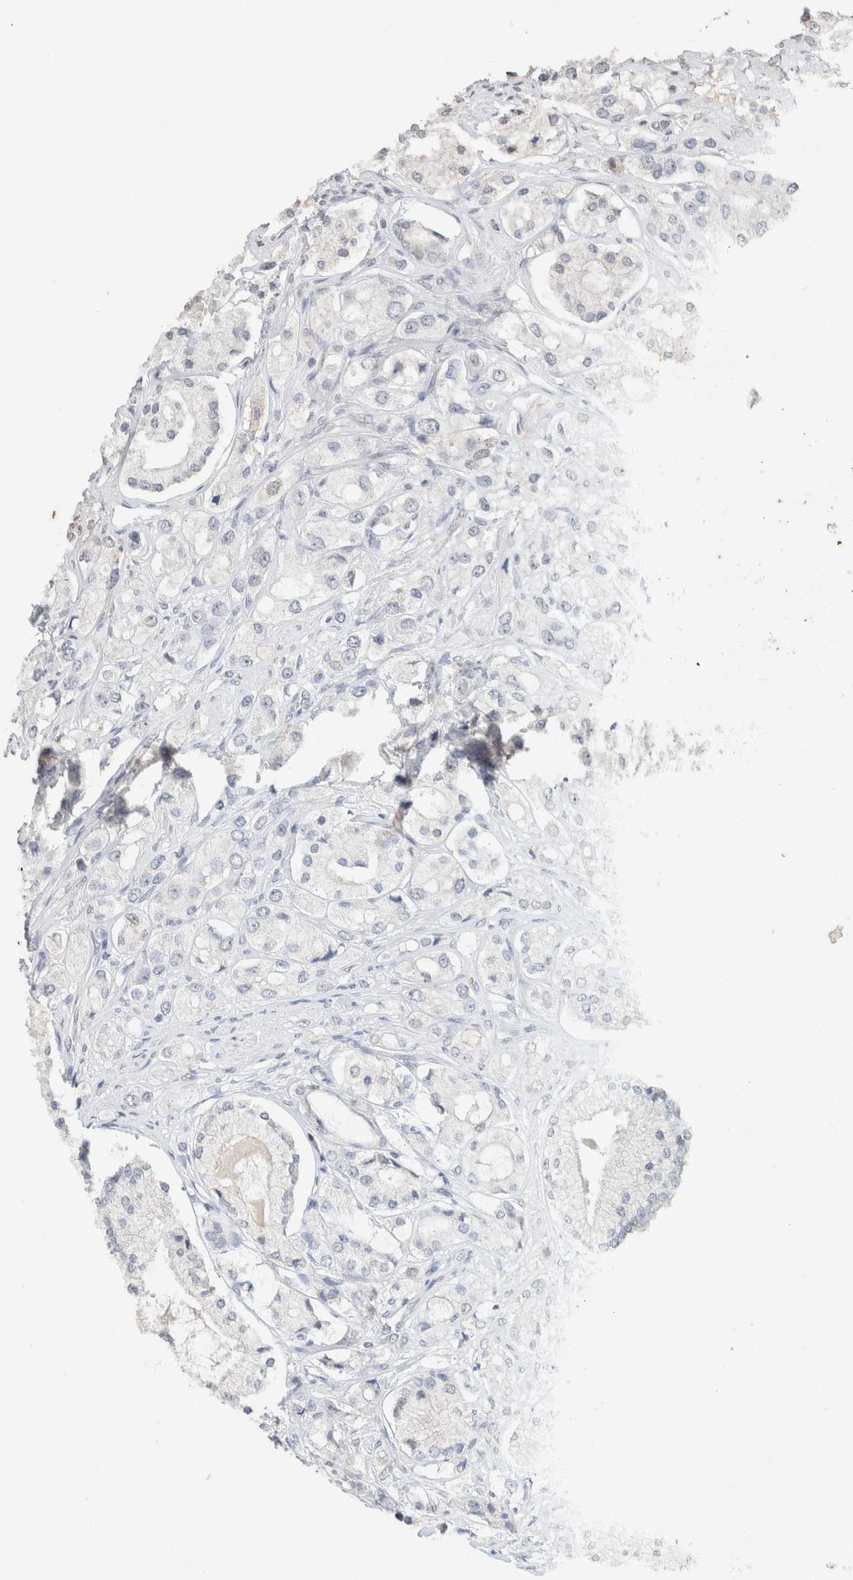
{"staining": {"intensity": "negative", "quantity": "none", "location": "none"}, "tissue": "prostate cancer", "cell_type": "Tumor cells", "image_type": "cancer", "snomed": [{"axis": "morphology", "description": "Adenocarcinoma, High grade"}, {"axis": "topography", "description": "Prostate"}], "caption": "Tumor cells show no significant staining in prostate high-grade adenocarcinoma.", "gene": "CPA1", "patient": {"sex": "male", "age": 65}}